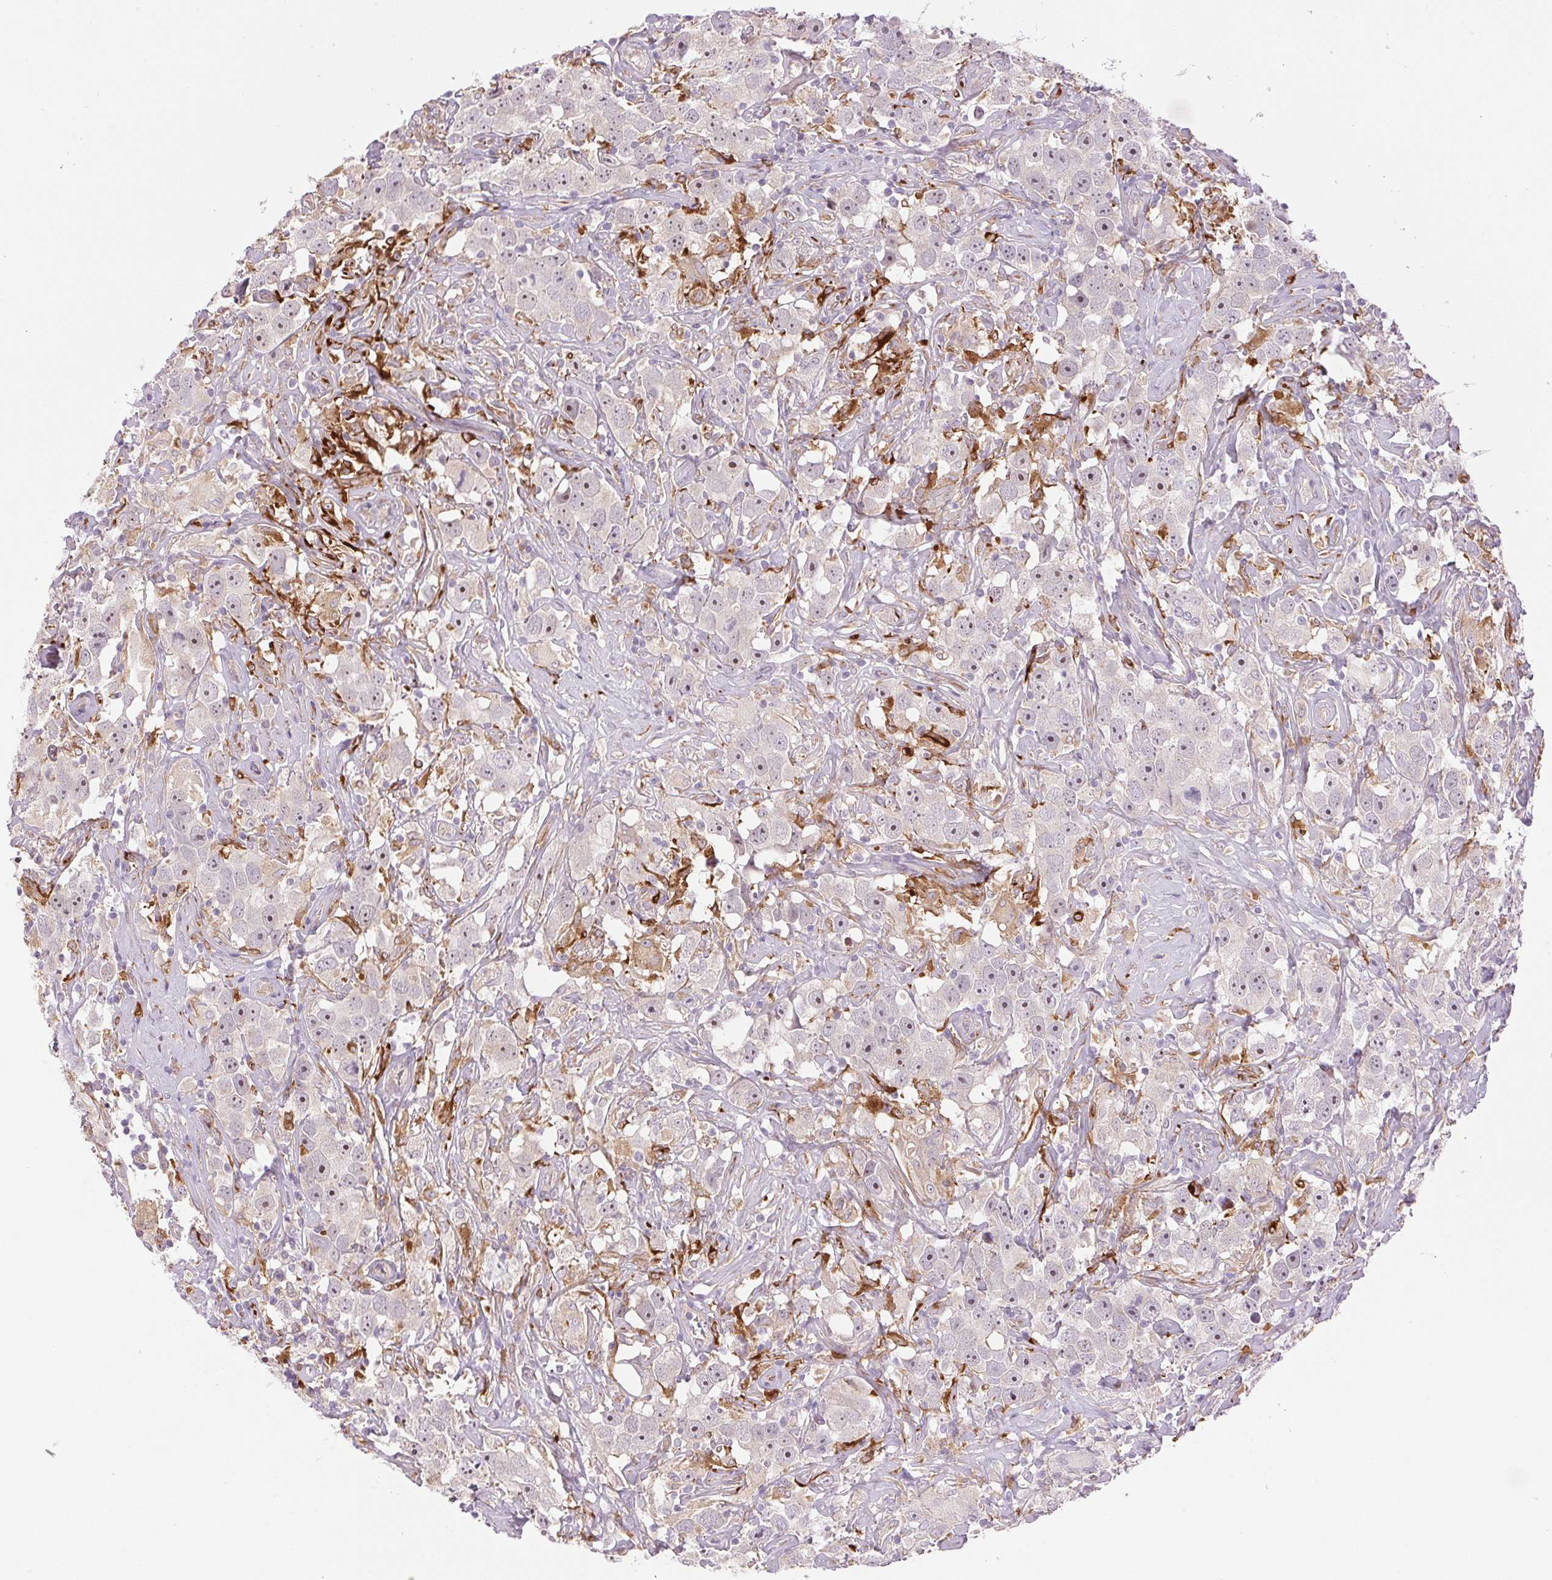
{"staining": {"intensity": "weak", "quantity": "<25%", "location": "nuclear"}, "tissue": "testis cancer", "cell_type": "Tumor cells", "image_type": "cancer", "snomed": [{"axis": "morphology", "description": "Seminoma, NOS"}, {"axis": "topography", "description": "Testis"}], "caption": "Human testis seminoma stained for a protein using immunohistochemistry (IHC) shows no expression in tumor cells.", "gene": "METTL17", "patient": {"sex": "male", "age": 49}}